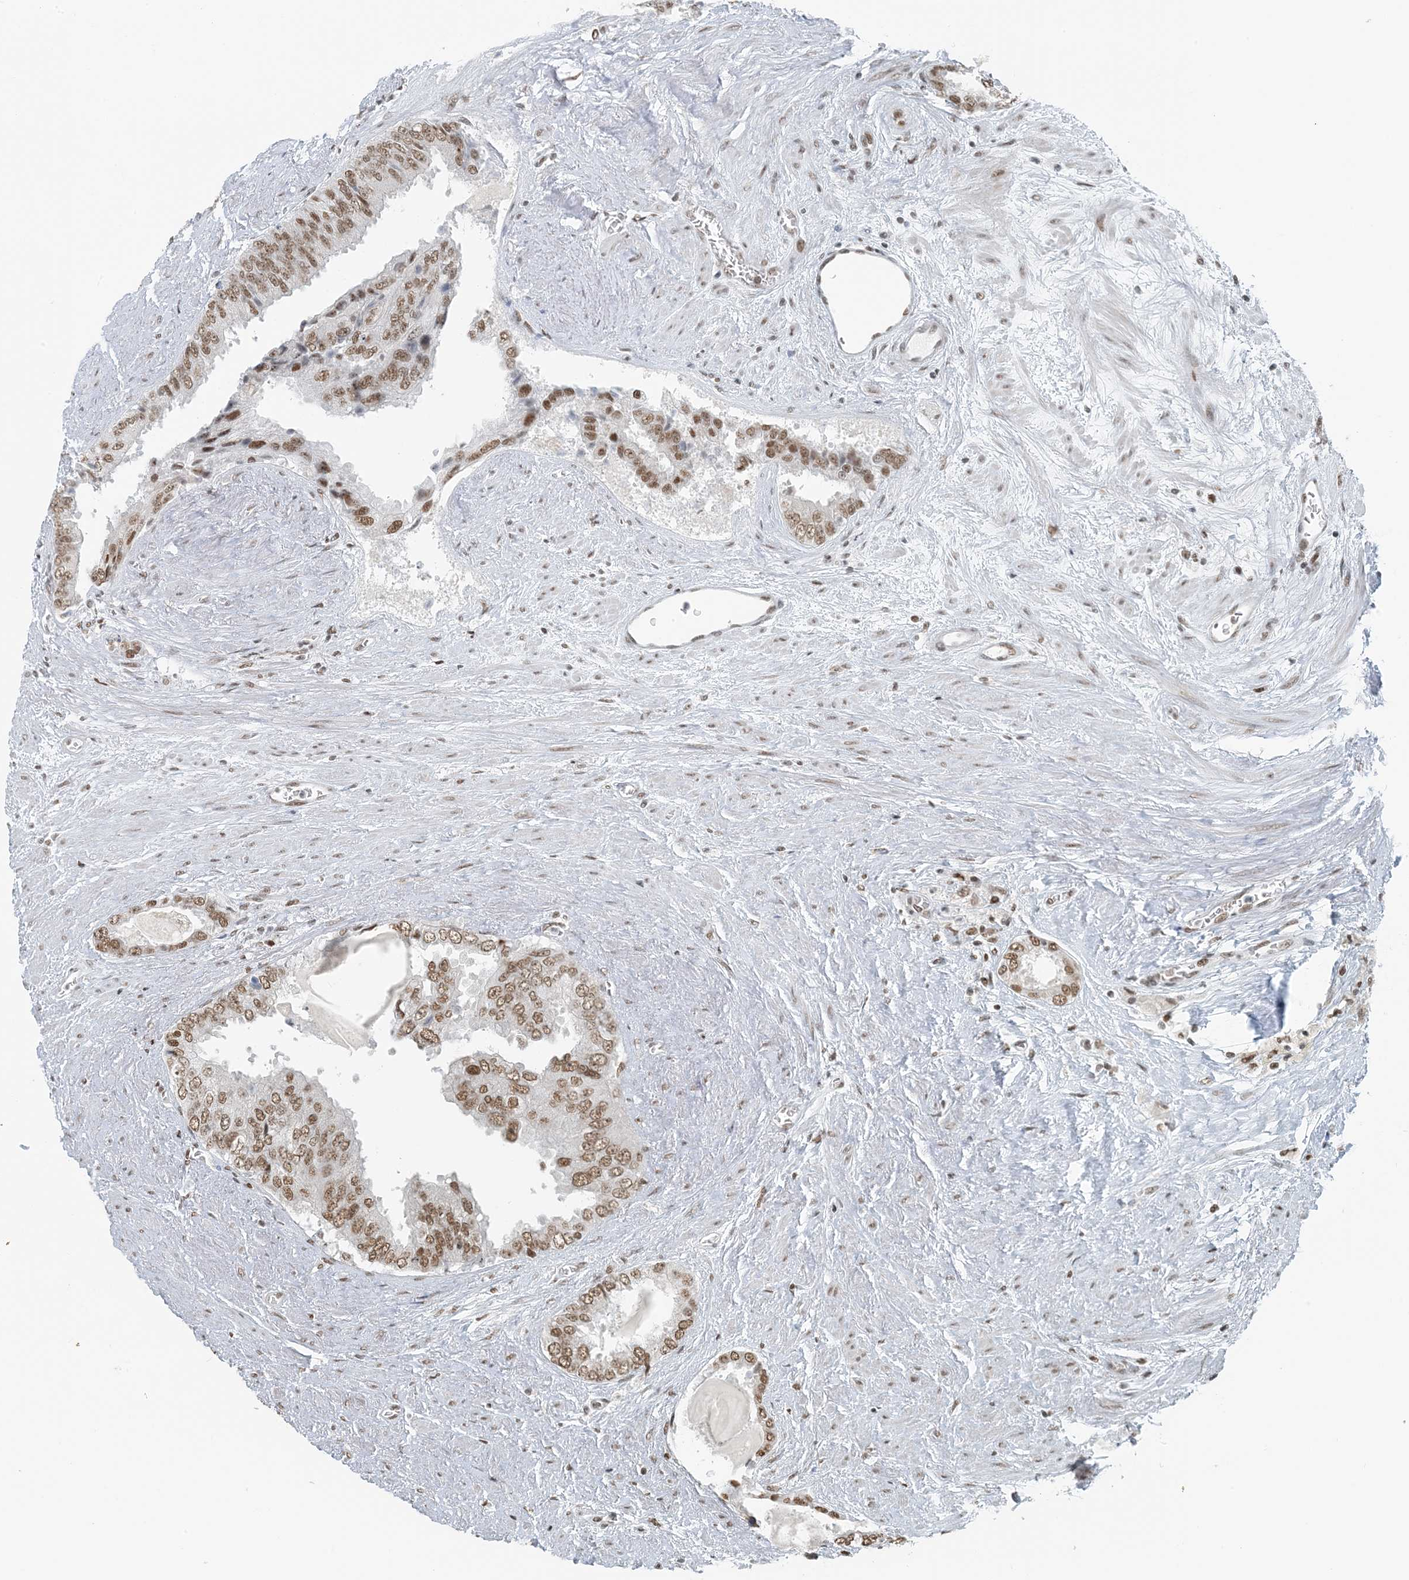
{"staining": {"intensity": "moderate", "quantity": ">75%", "location": "nuclear"}, "tissue": "prostate cancer", "cell_type": "Tumor cells", "image_type": "cancer", "snomed": [{"axis": "morphology", "description": "Adenocarcinoma, High grade"}, {"axis": "topography", "description": "Prostate"}], "caption": "This is an image of immunohistochemistry (IHC) staining of prostate cancer, which shows moderate staining in the nuclear of tumor cells.", "gene": "ZNF500", "patient": {"sex": "male", "age": 58}}